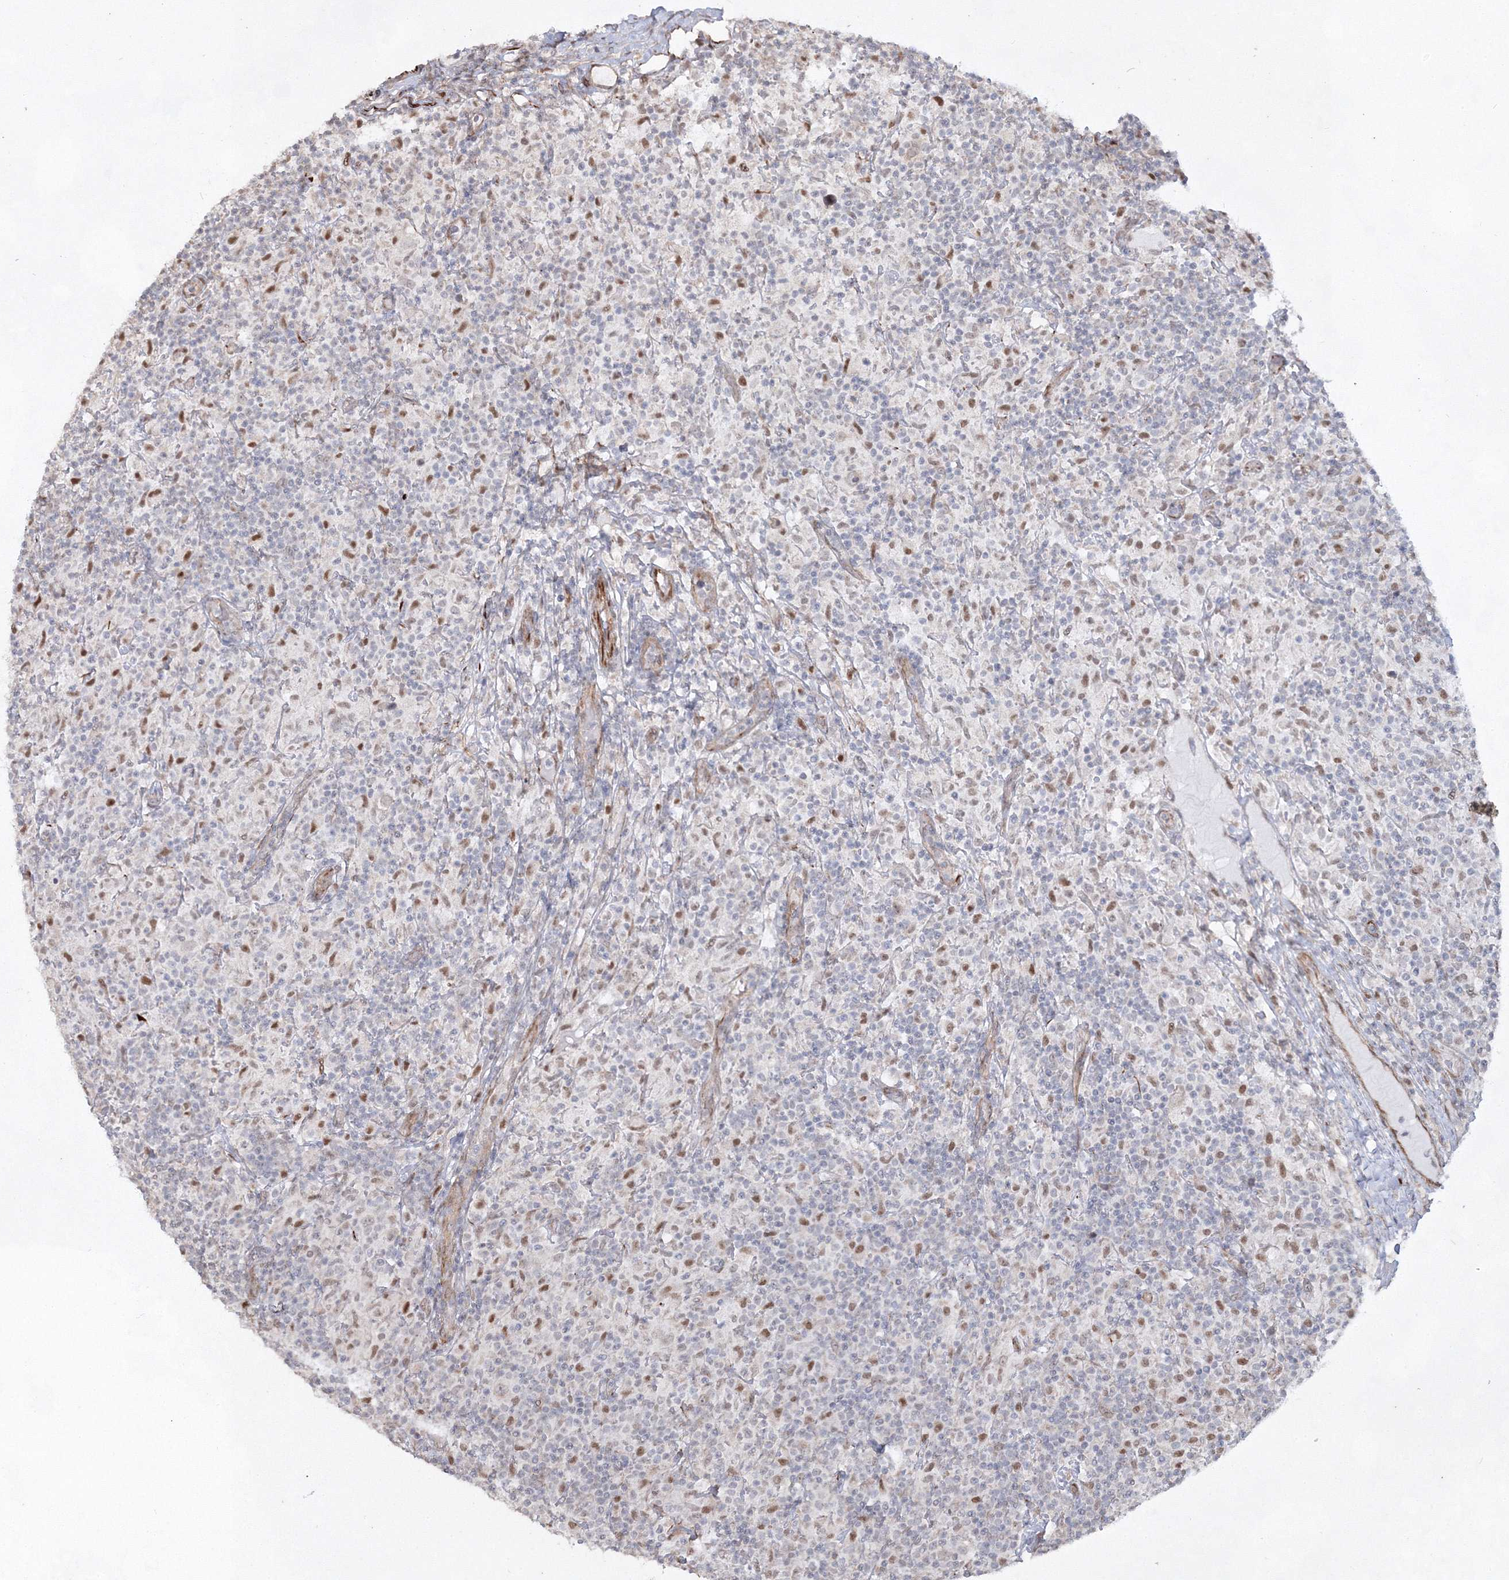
{"staining": {"intensity": "weak", "quantity": "<25%", "location": "nuclear"}, "tissue": "lymphoma", "cell_type": "Tumor cells", "image_type": "cancer", "snomed": [{"axis": "morphology", "description": "Hodgkin's disease, NOS"}, {"axis": "topography", "description": "Lymph node"}], "caption": "There is no significant expression in tumor cells of Hodgkin's disease. (DAB (3,3'-diaminobenzidine) immunohistochemistry (IHC) visualized using brightfield microscopy, high magnification).", "gene": "SNIP1", "patient": {"sex": "male", "age": 70}}